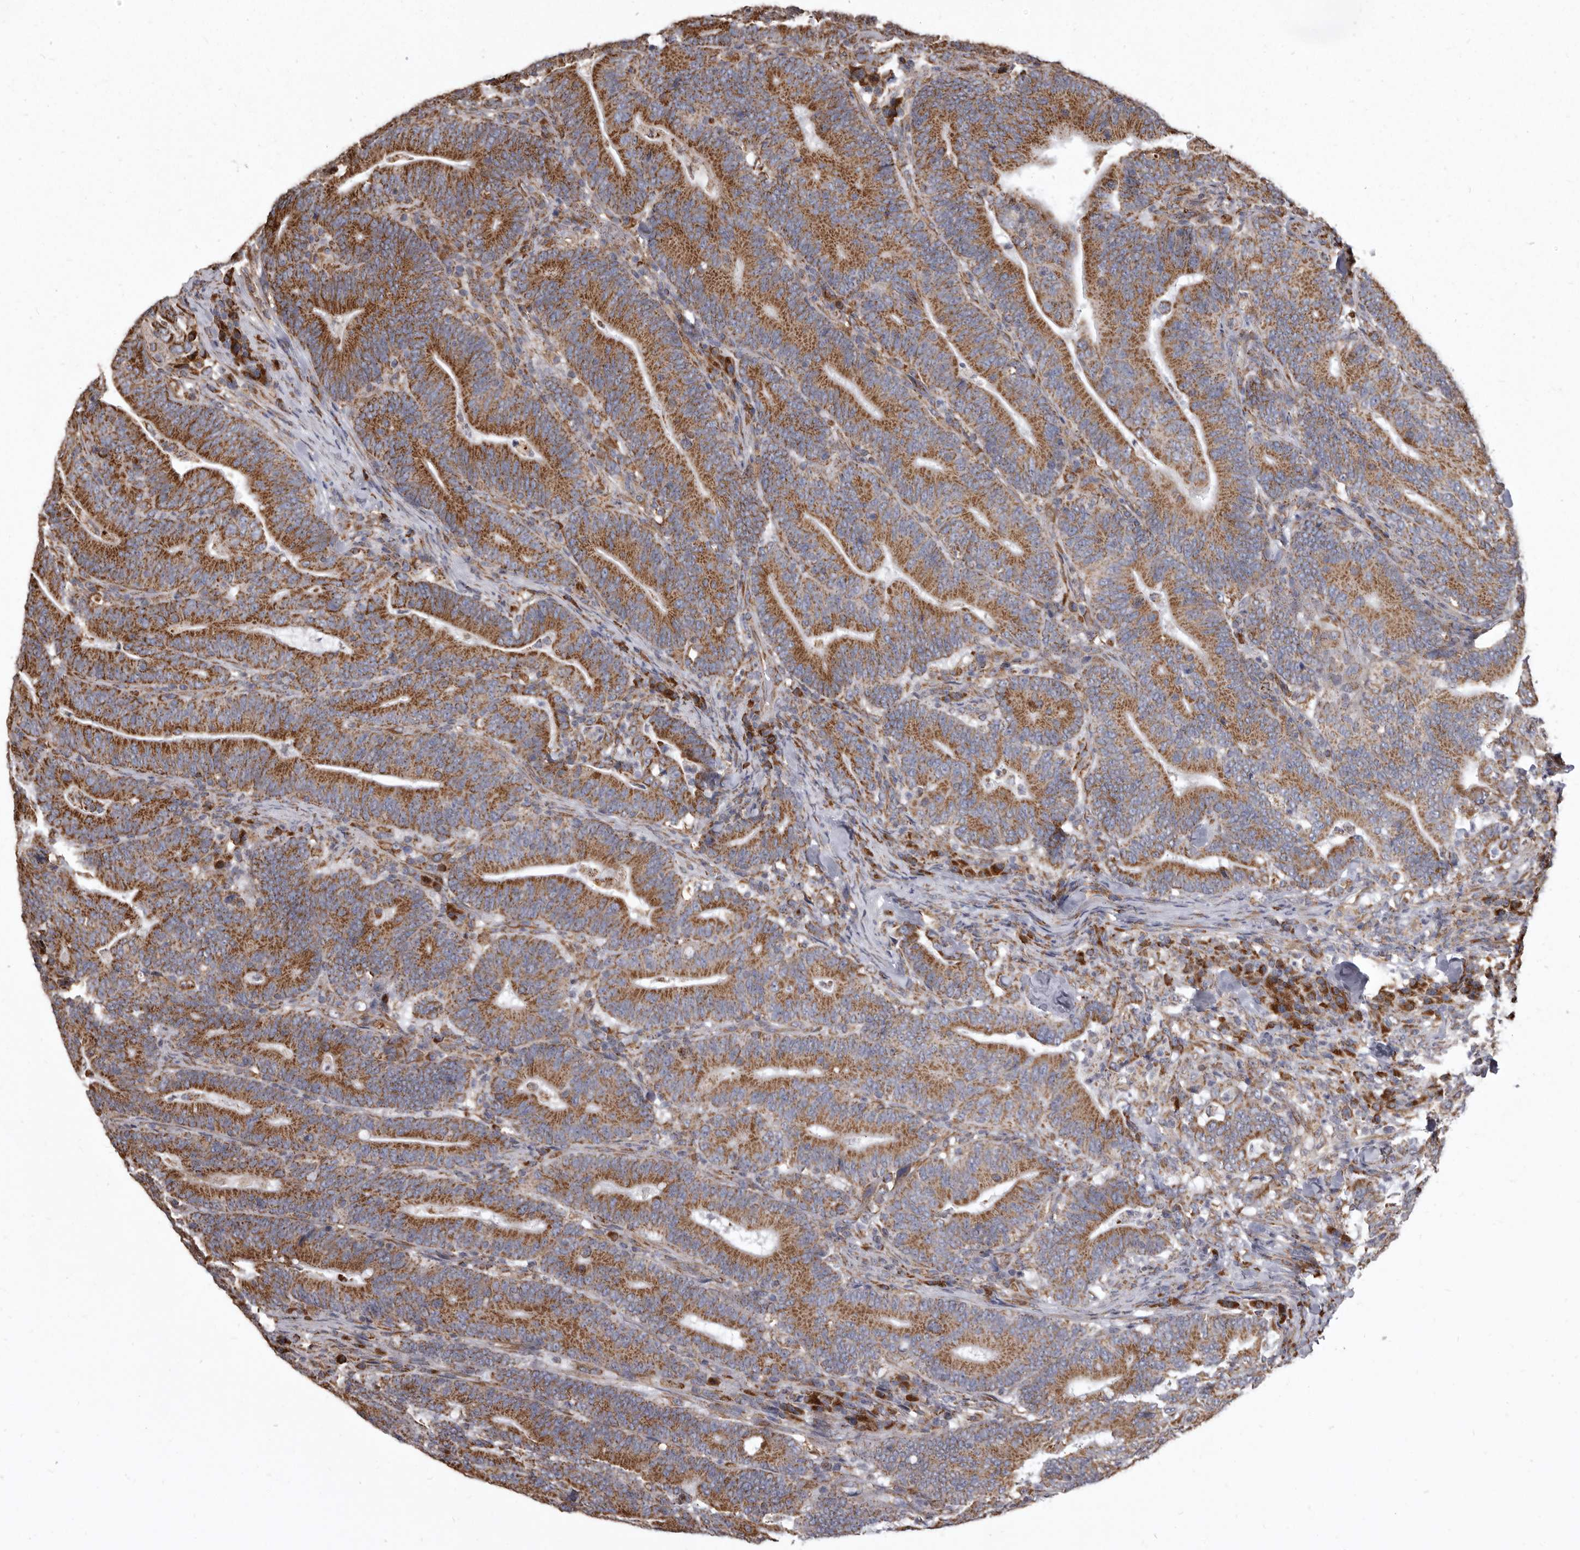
{"staining": {"intensity": "moderate", "quantity": ">75%", "location": "cytoplasmic/membranous"}, "tissue": "colorectal cancer", "cell_type": "Tumor cells", "image_type": "cancer", "snomed": [{"axis": "morphology", "description": "Adenocarcinoma, NOS"}, {"axis": "topography", "description": "Colon"}], "caption": "Colorectal cancer (adenocarcinoma) stained for a protein (brown) displays moderate cytoplasmic/membranous positive staining in about >75% of tumor cells.", "gene": "CDK5RAP3", "patient": {"sex": "female", "age": 66}}